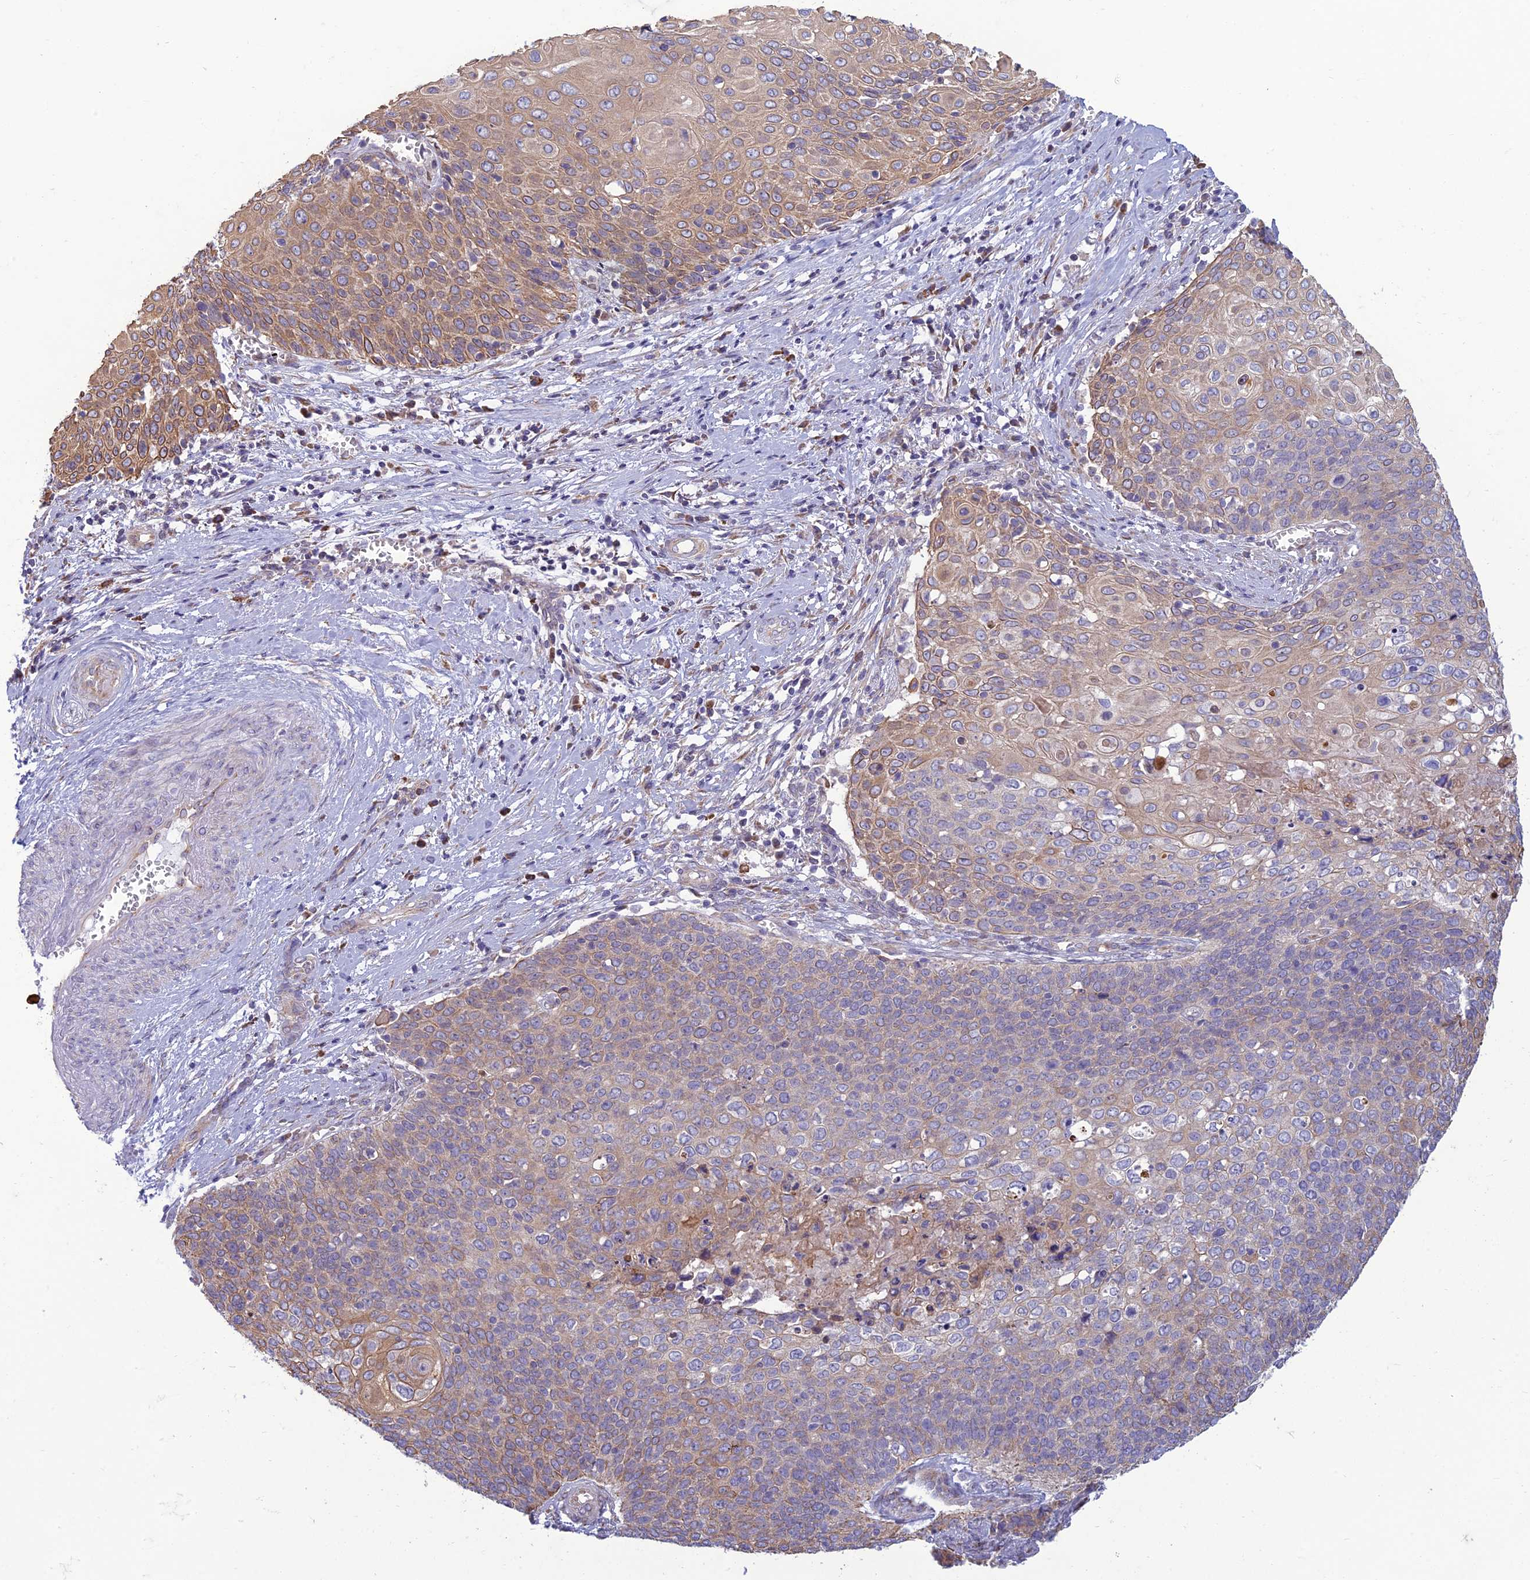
{"staining": {"intensity": "weak", "quantity": "25%-75%", "location": "cytoplasmic/membranous"}, "tissue": "cervical cancer", "cell_type": "Tumor cells", "image_type": "cancer", "snomed": [{"axis": "morphology", "description": "Squamous cell carcinoma, NOS"}, {"axis": "topography", "description": "Cervix"}], "caption": "A low amount of weak cytoplasmic/membranous positivity is present in approximately 25%-75% of tumor cells in cervical cancer tissue. The staining is performed using DAB (3,3'-diaminobenzidine) brown chromogen to label protein expression. The nuclei are counter-stained blue using hematoxylin.", "gene": "RPL17-C18orf32", "patient": {"sex": "female", "age": 39}}